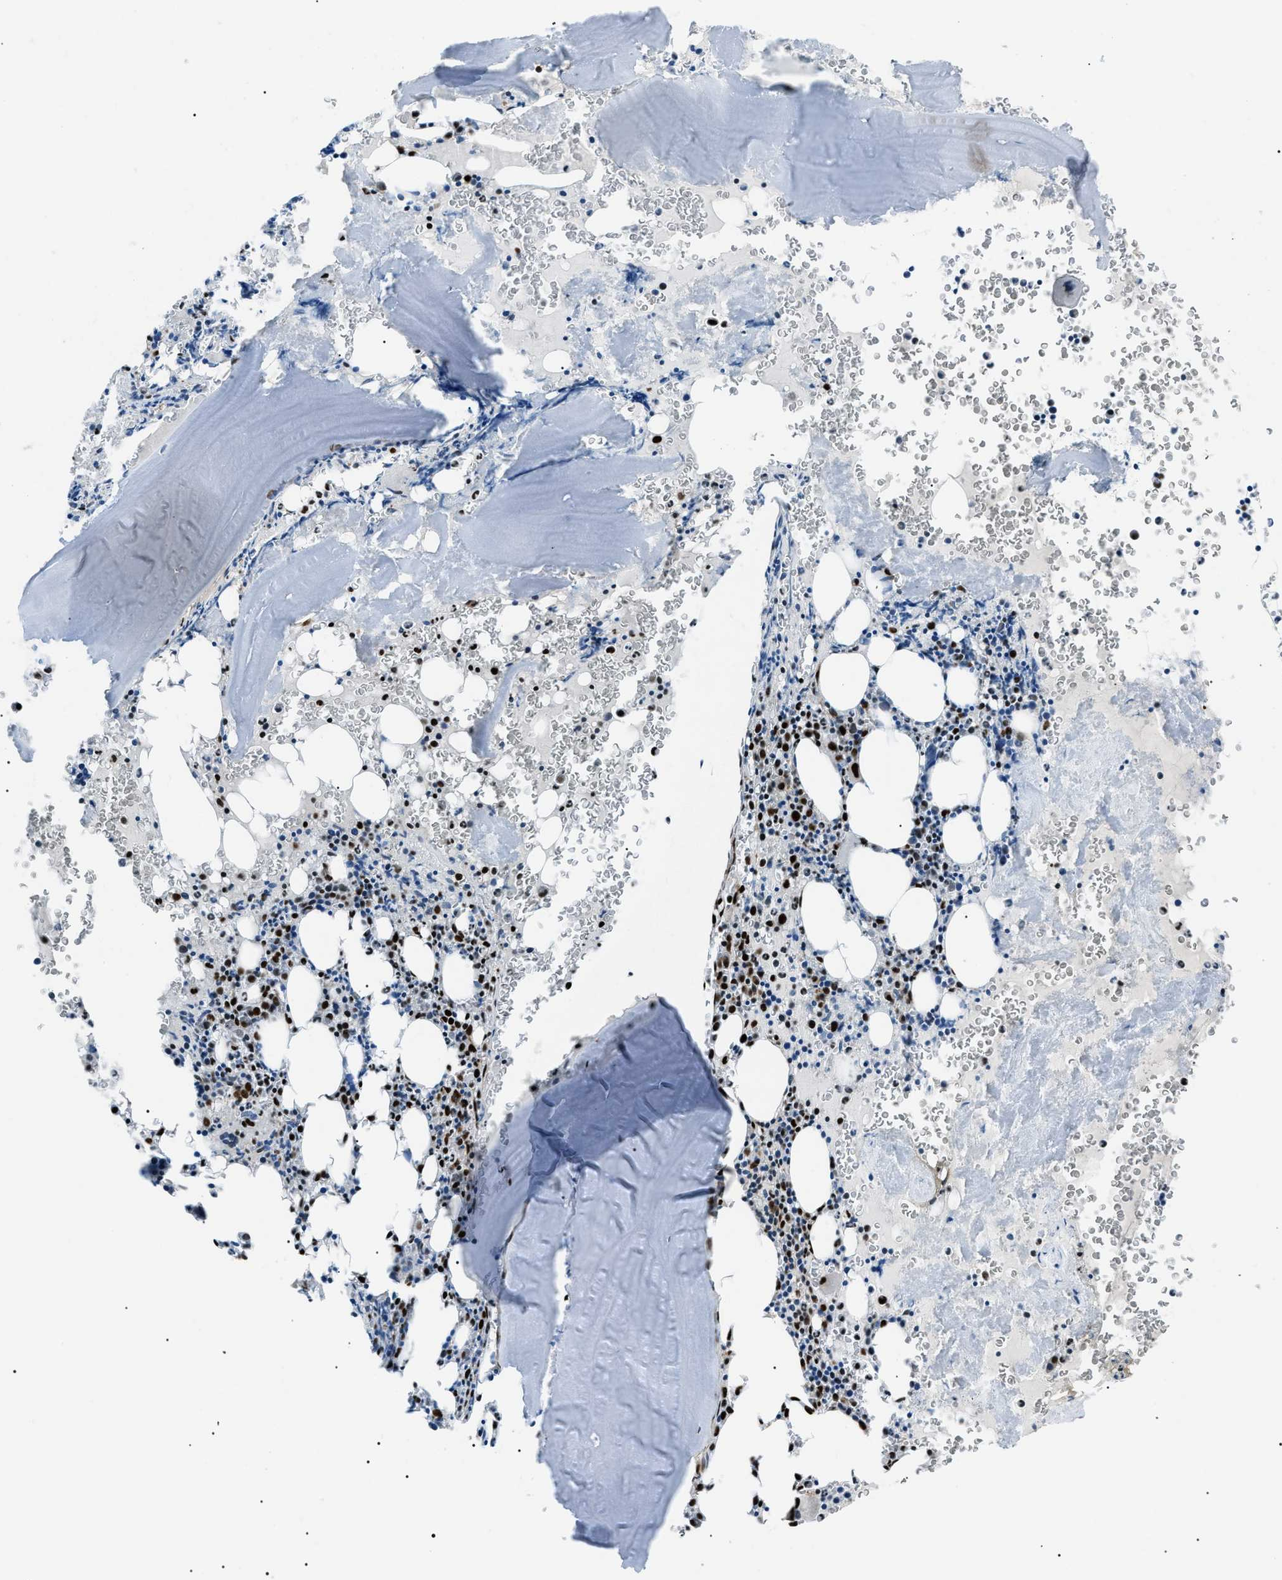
{"staining": {"intensity": "strong", "quantity": "25%-75%", "location": "nuclear"}, "tissue": "bone marrow", "cell_type": "Hematopoietic cells", "image_type": "normal", "snomed": [{"axis": "morphology", "description": "Normal tissue, NOS"}, {"axis": "morphology", "description": "Inflammation, NOS"}, {"axis": "topography", "description": "Bone marrow"}], "caption": "This photomicrograph reveals IHC staining of benign bone marrow, with high strong nuclear positivity in about 25%-75% of hematopoietic cells.", "gene": "HNRNPK", "patient": {"sex": "male", "age": 37}}